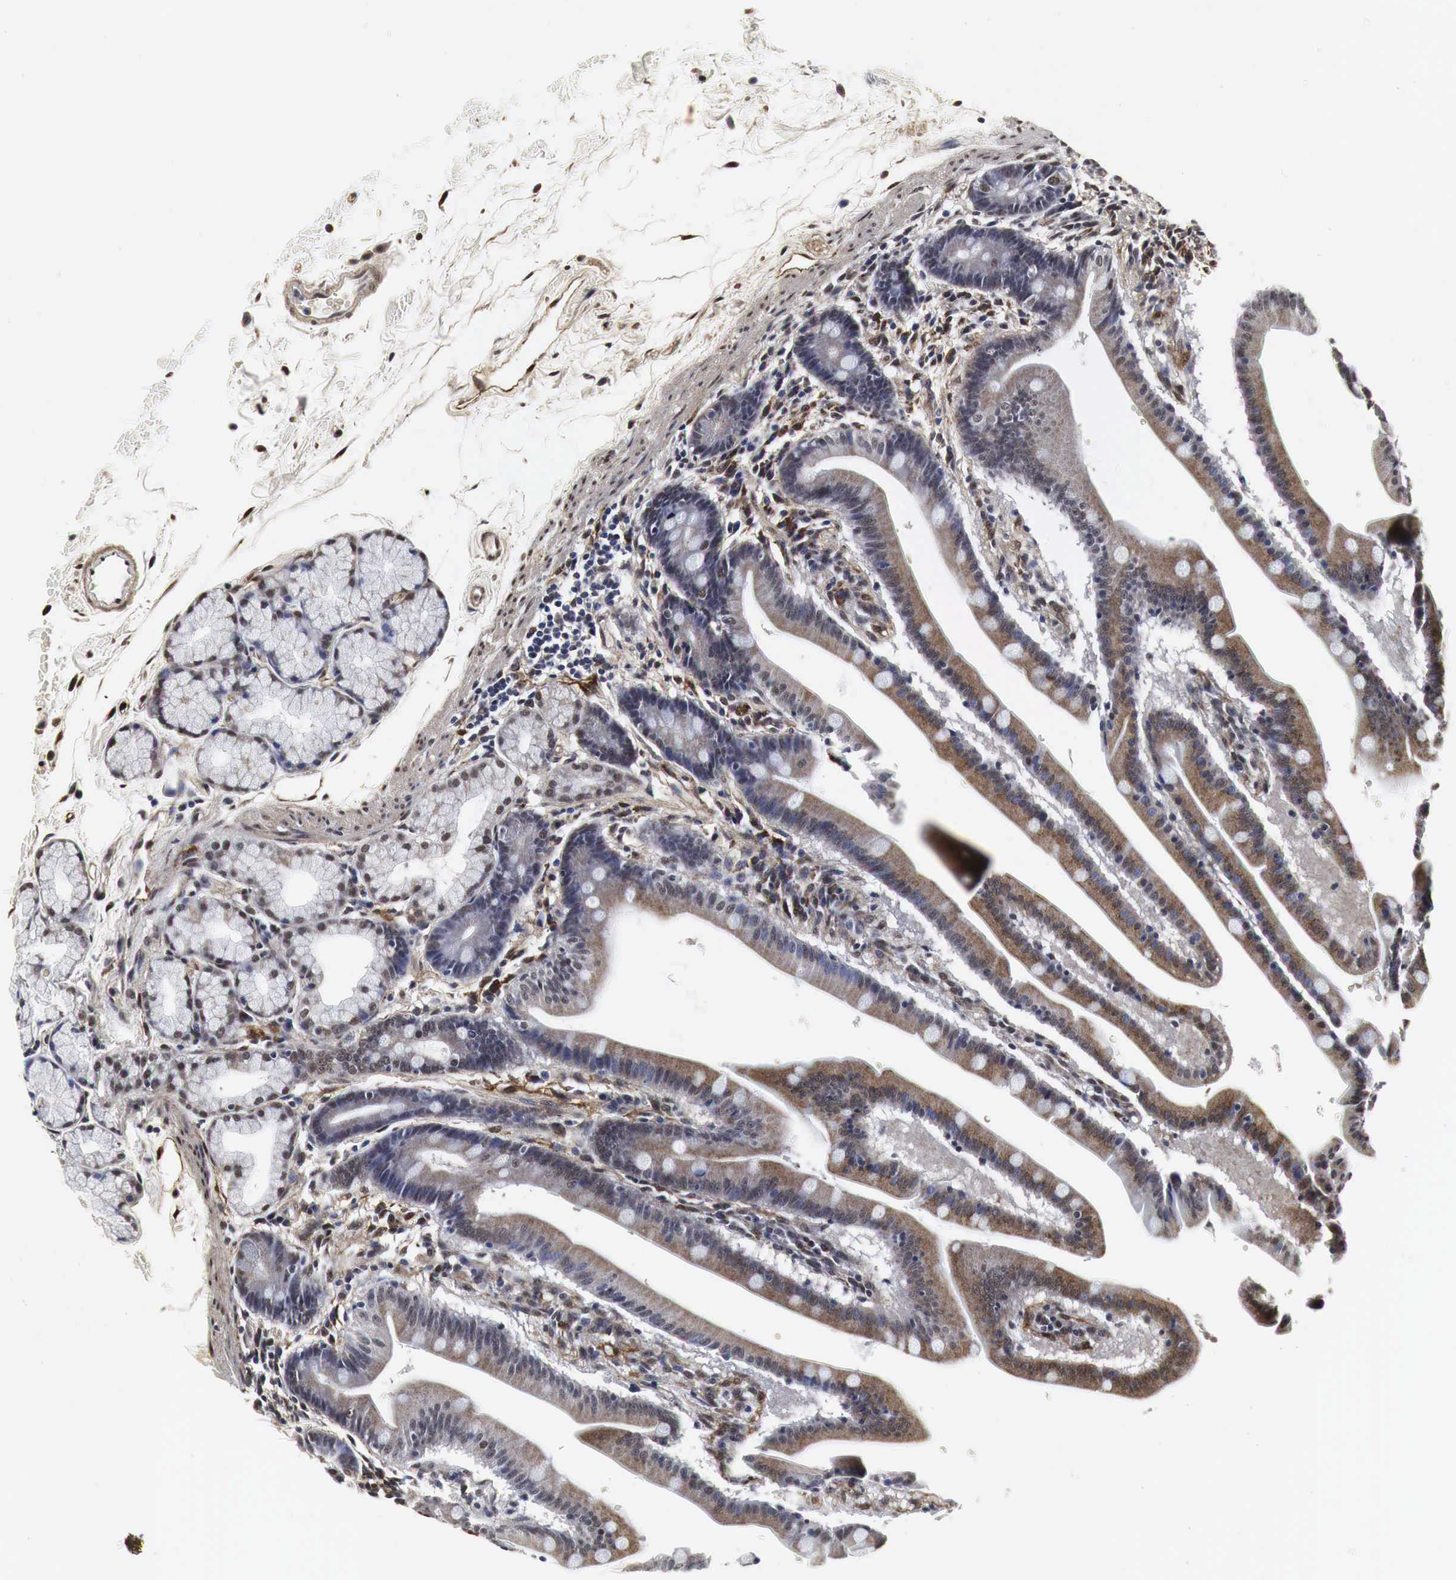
{"staining": {"intensity": "moderate", "quantity": ">75%", "location": "cytoplasmic/membranous,nuclear"}, "tissue": "duodenum", "cell_type": "Glandular cells", "image_type": "normal", "snomed": [{"axis": "morphology", "description": "Normal tissue, NOS"}, {"axis": "topography", "description": "Duodenum"}], "caption": "Glandular cells display medium levels of moderate cytoplasmic/membranous,nuclear staining in approximately >75% of cells in unremarkable human duodenum.", "gene": "SPIN1", "patient": {"sex": "female", "age": 77}}